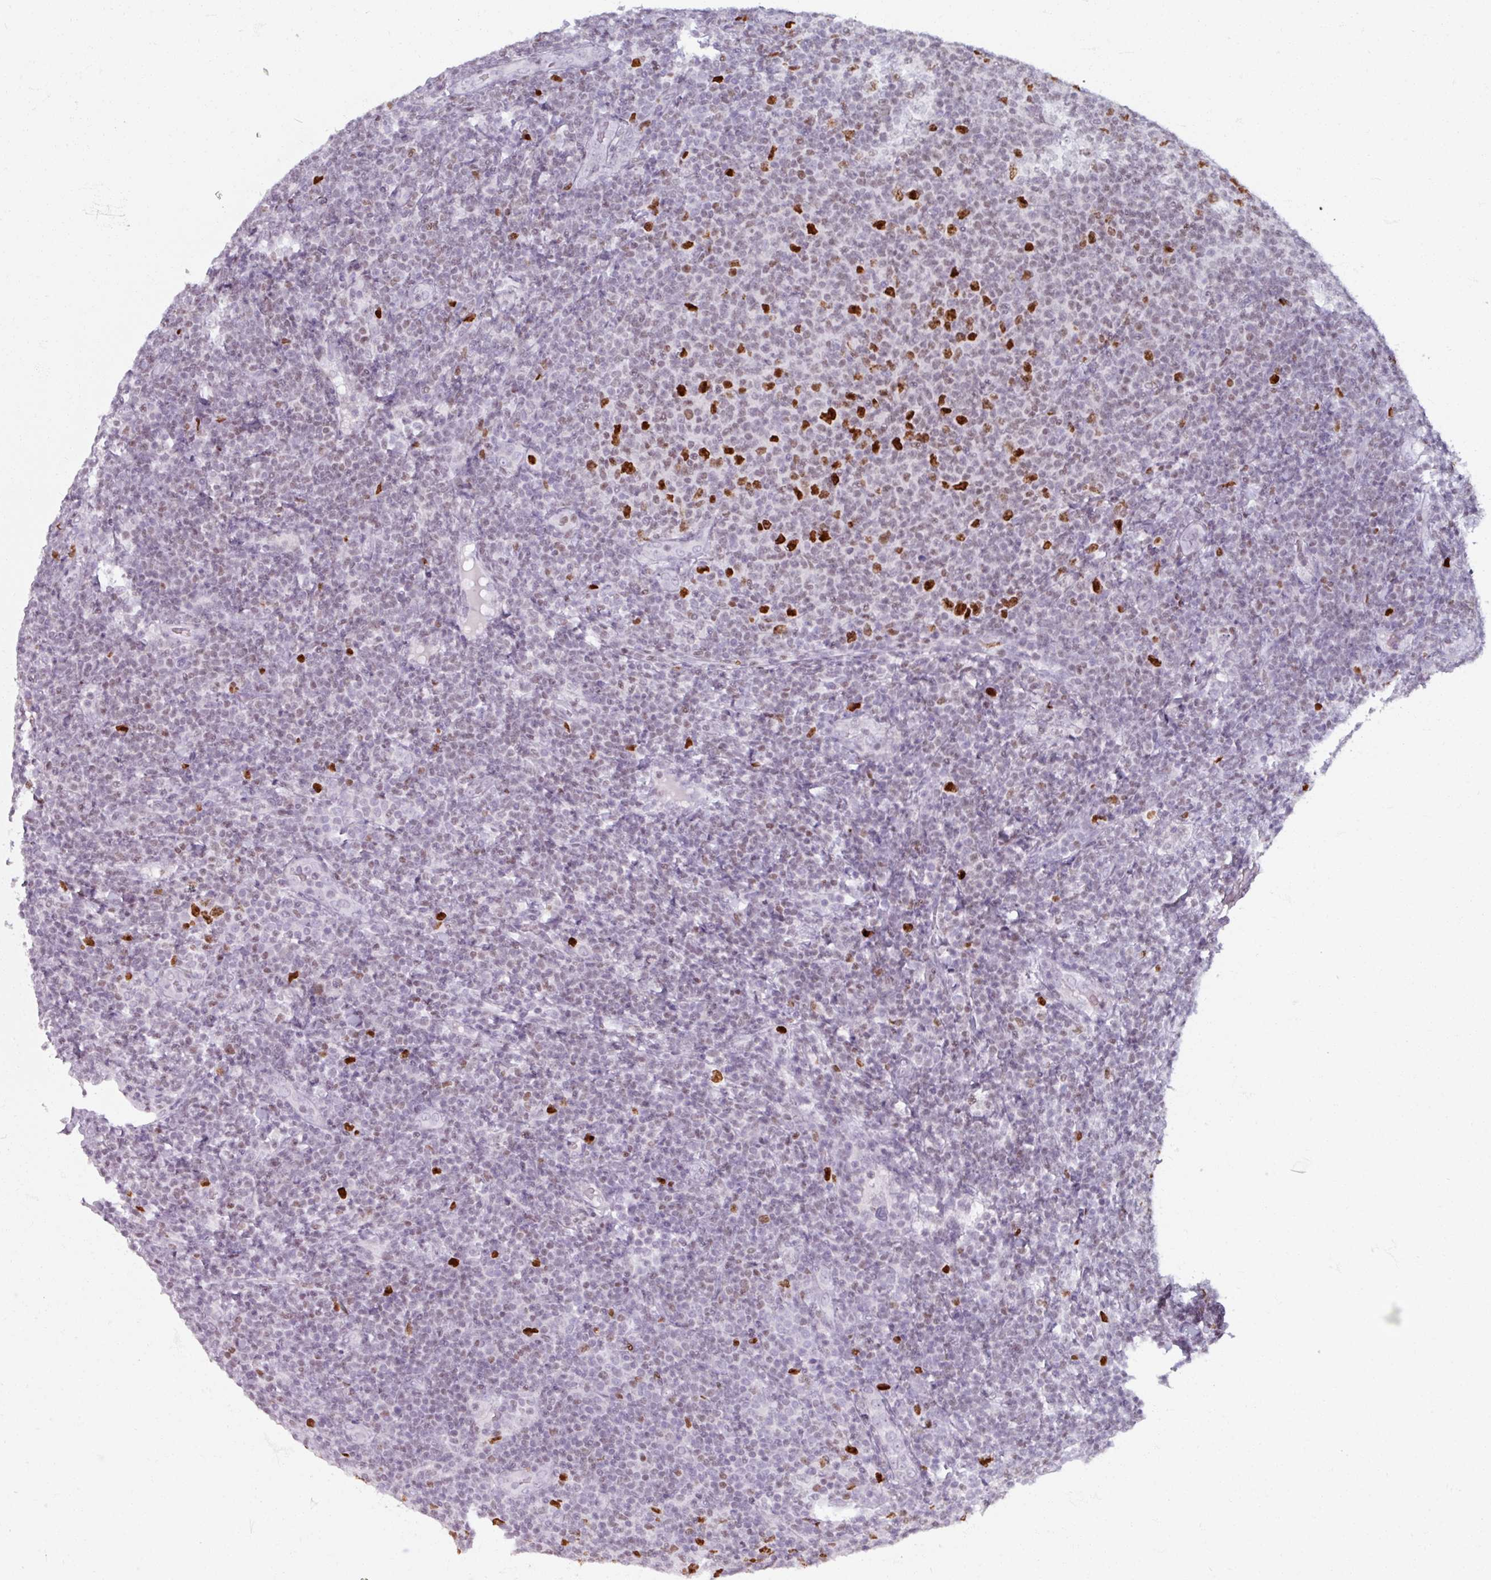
{"staining": {"intensity": "strong", "quantity": "<25%", "location": "nuclear"}, "tissue": "lymphoma", "cell_type": "Tumor cells", "image_type": "cancer", "snomed": [{"axis": "morphology", "description": "Malignant lymphoma, non-Hodgkin's type, Low grade"}, {"axis": "topography", "description": "Lymph node"}], "caption": "Immunohistochemistry (DAB (3,3'-diaminobenzidine)) staining of human lymphoma displays strong nuclear protein positivity in approximately <25% of tumor cells. (DAB = brown stain, brightfield microscopy at high magnification).", "gene": "ATAD2", "patient": {"sex": "male", "age": 66}}